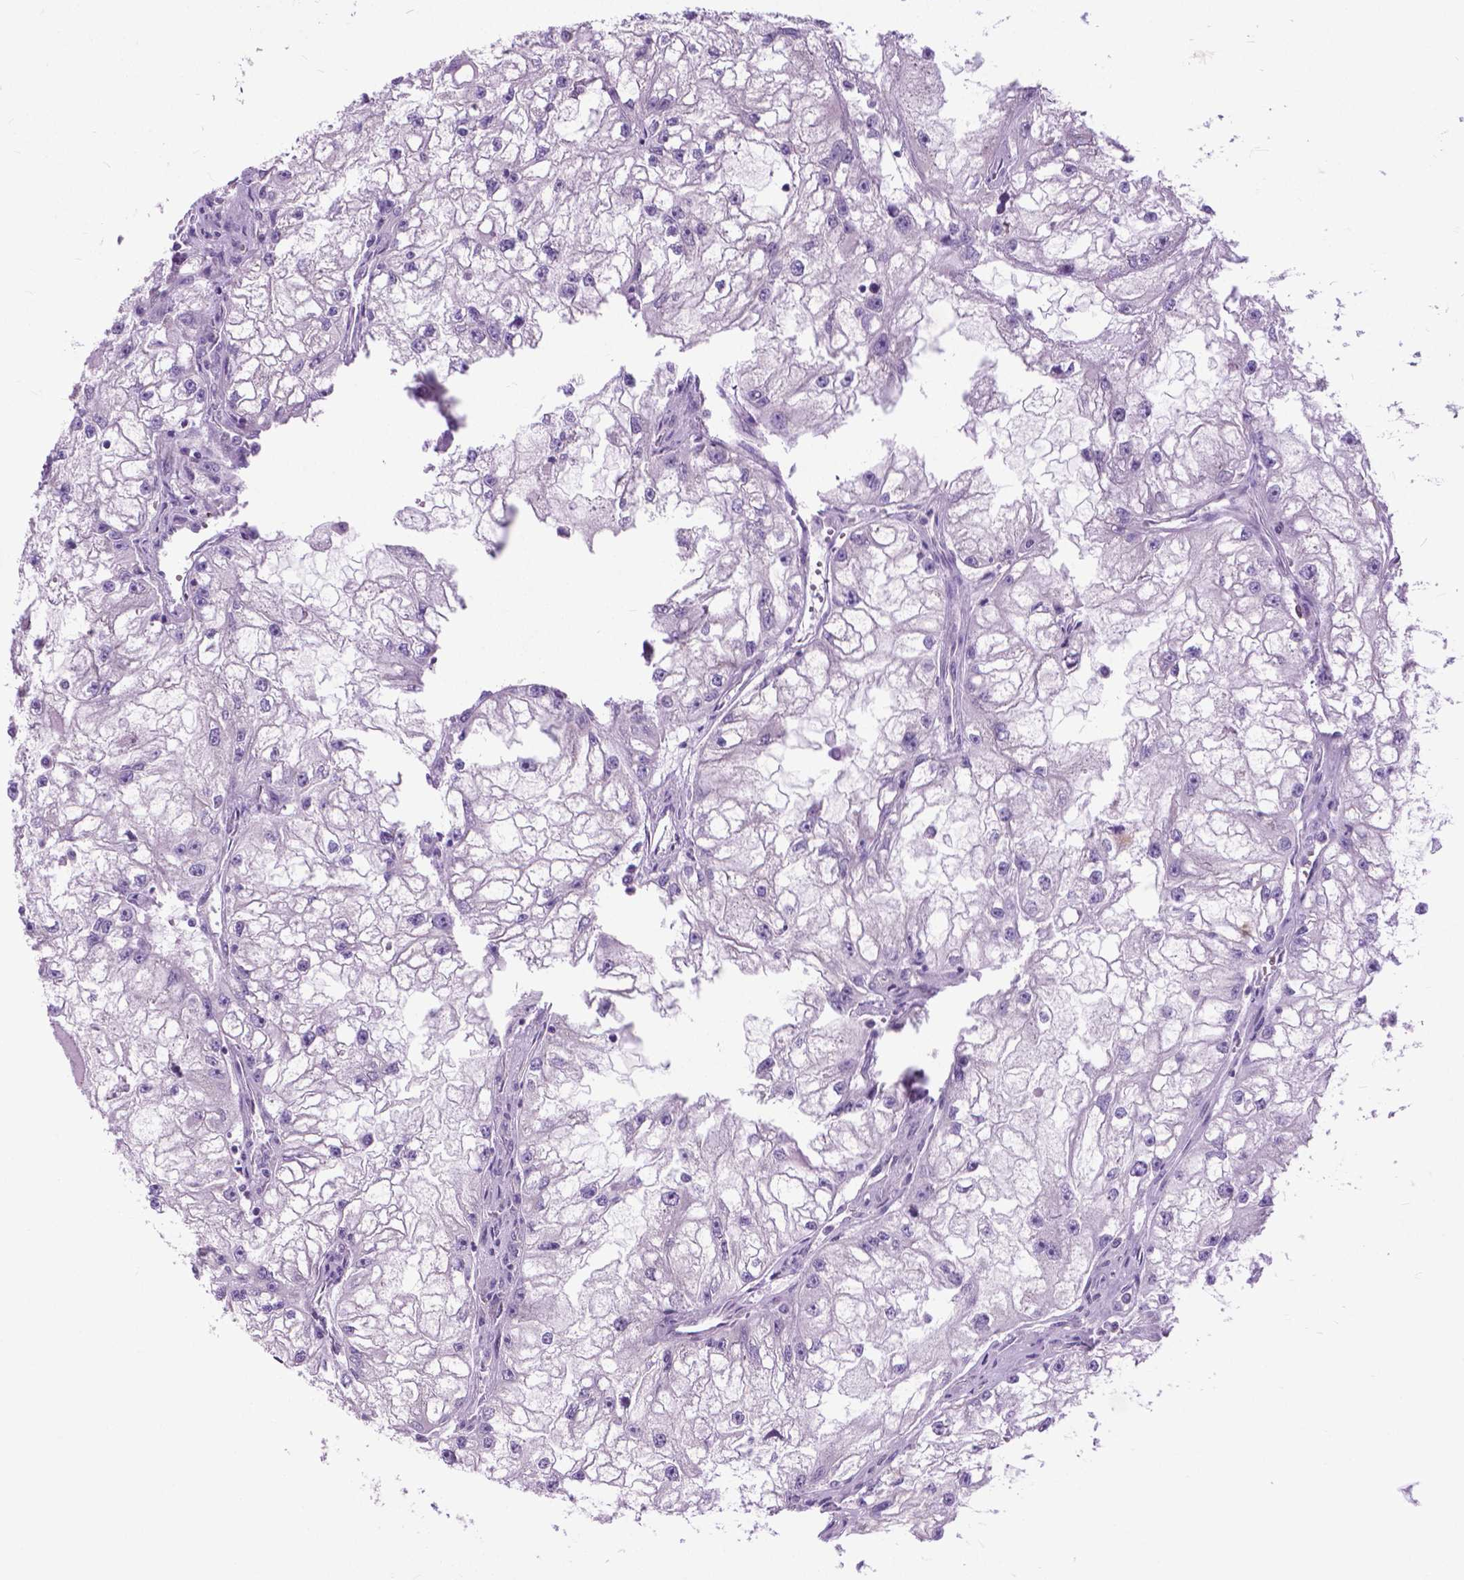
{"staining": {"intensity": "negative", "quantity": "none", "location": "none"}, "tissue": "renal cancer", "cell_type": "Tumor cells", "image_type": "cancer", "snomed": [{"axis": "morphology", "description": "Adenocarcinoma, NOS"}, {"axis": "topography", "description": "Kidney"}], "caption": "Renal cancer (adenocarcinoma) was stained to show a protein in brown. There is no significant positivity in tumor cells.", "gene": "APCDD1L", "patient": {"sex": "male", "age": 59}}